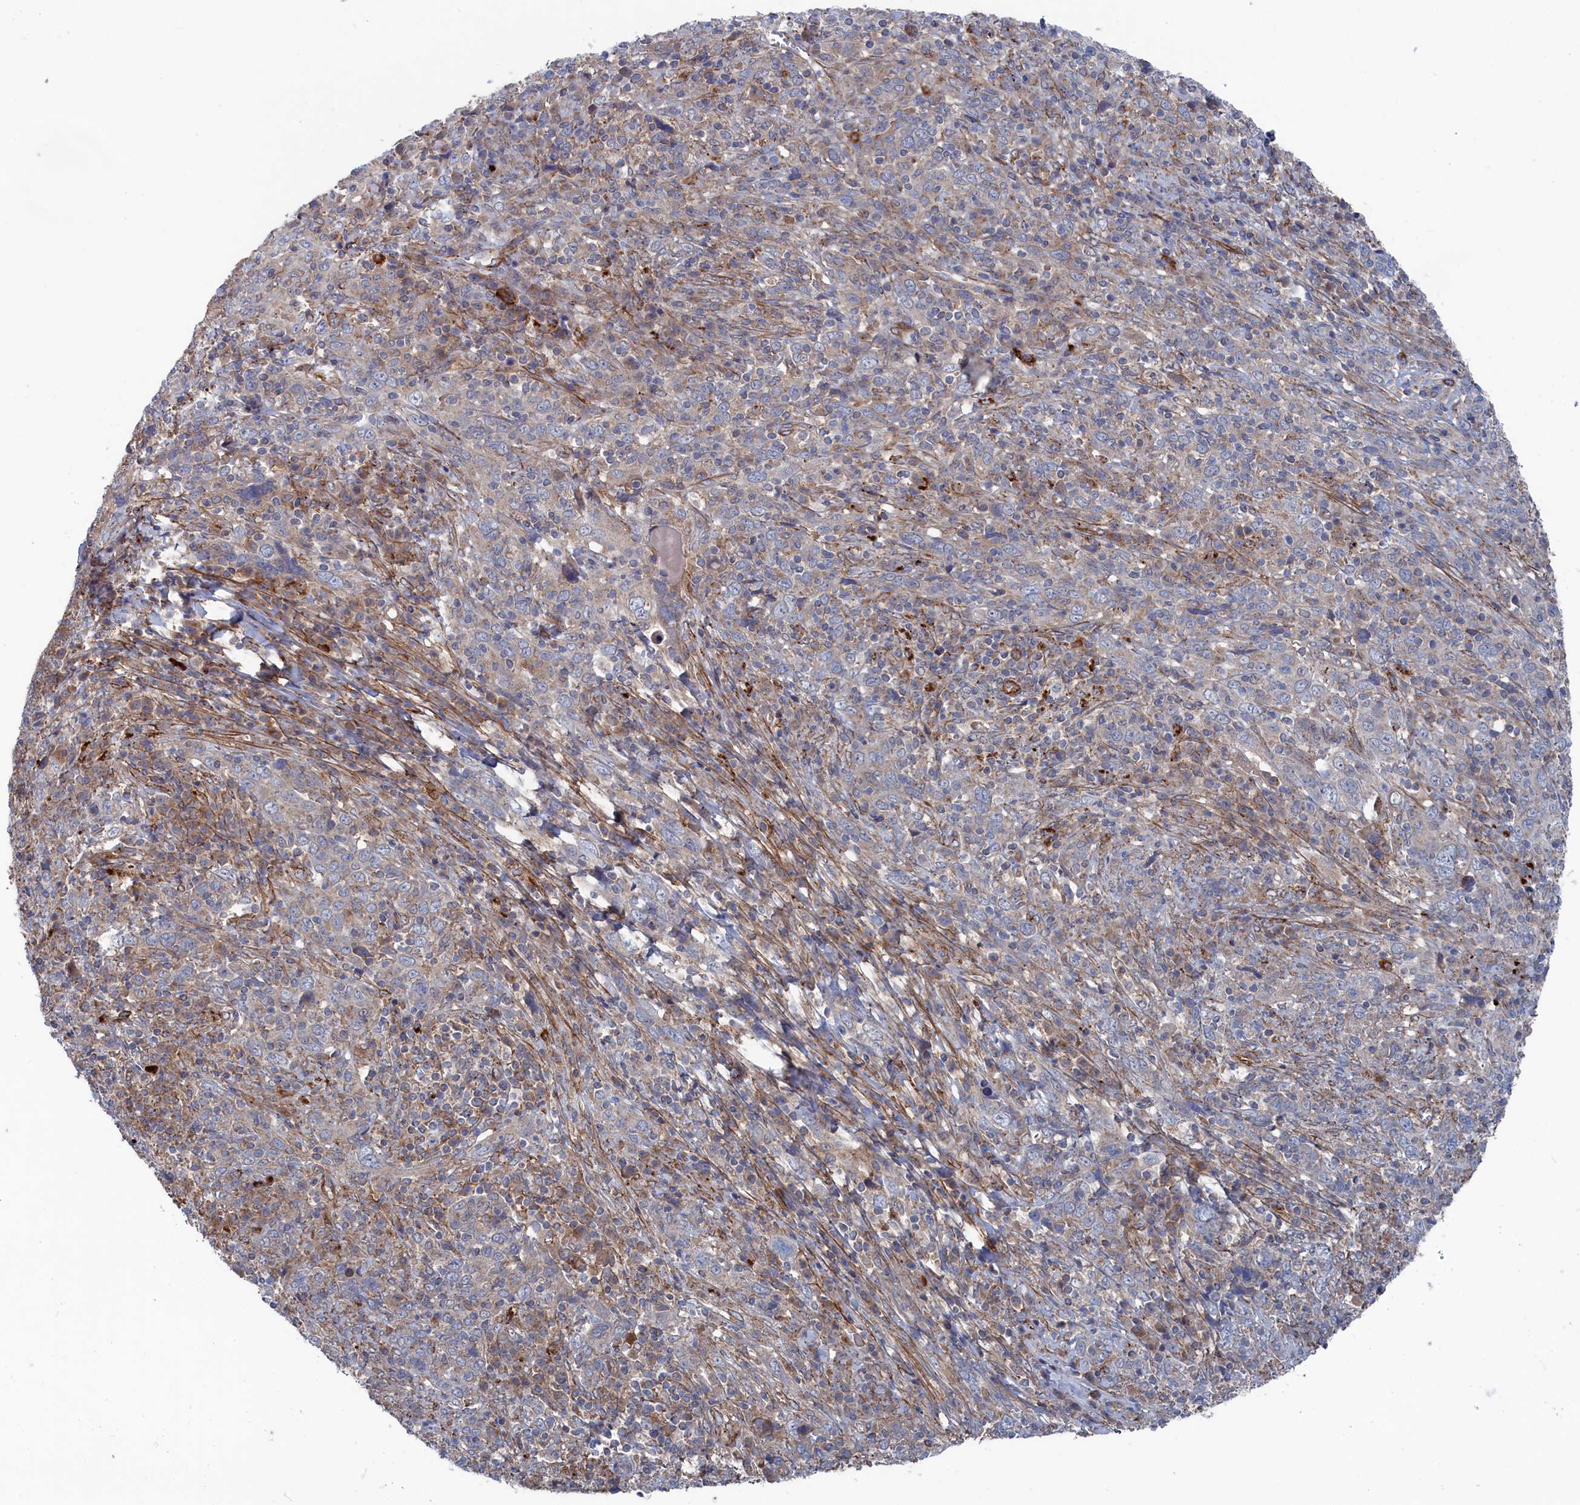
{"staining": {"intensity": "weak", "quantity": "<25%", "location": "cytoplasmic/membranous"}, "tissue": "cervical cancer", "cell_type": "Tumor cells", "image_type": "cancer", "snomed": [{"axis": "morphology", "description": "Squamous cell carcinoma, NOS"}, {"axis": "topography", "description": "Cervix"}], "caption": "Cervical squamous cell carcinoma was stained to show a protein in brown. There is no significant staining in tumor cells.", "gene": "FILIP1L", "patient": {"sex": "female", "age": 46}}